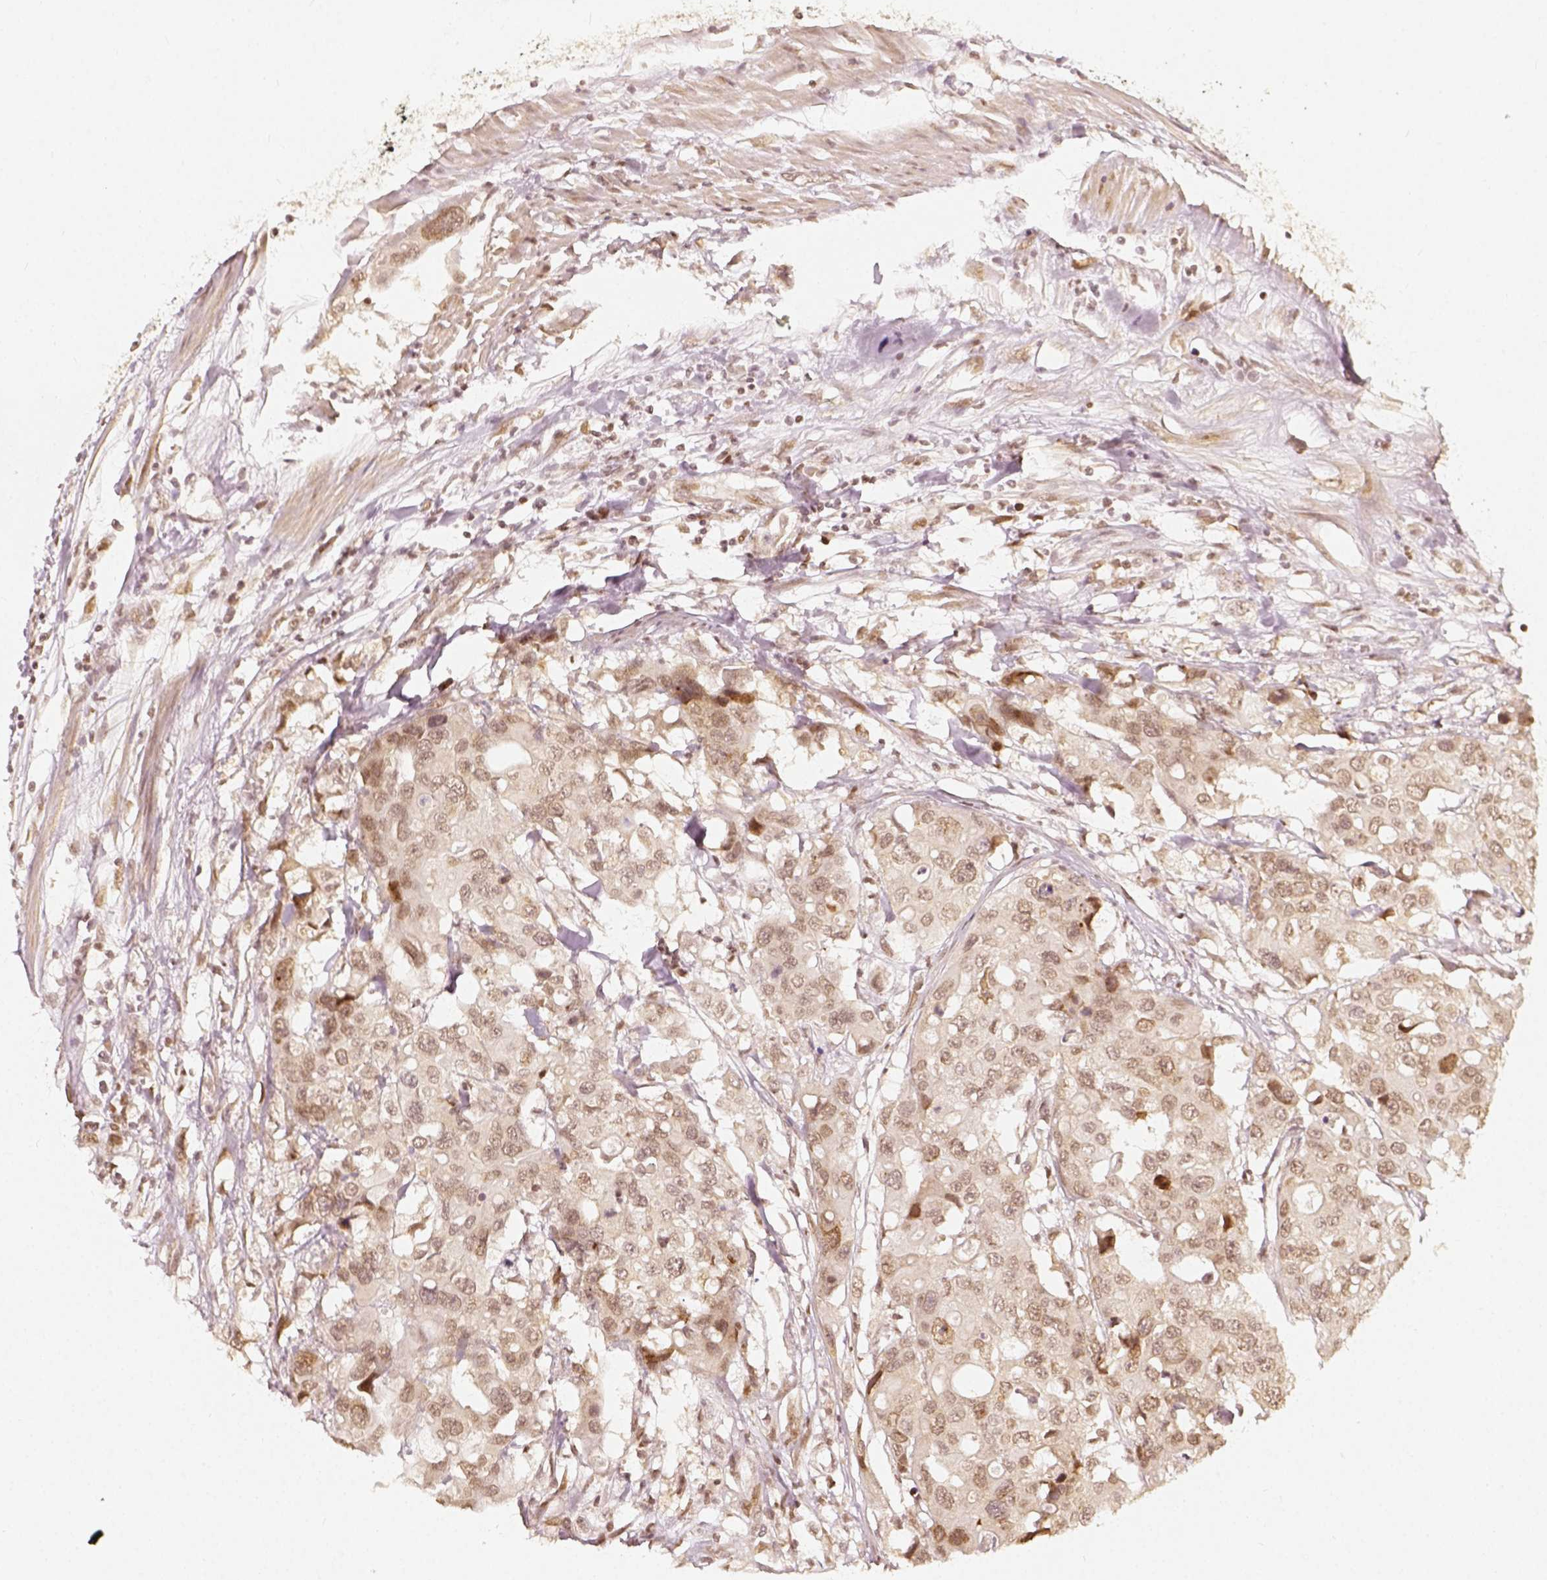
{"staining": {"intensity": "moderate", "quantity": "<25%", "location": "nuclear"}, "tissue": "colorectal cancer", "cell_type": "Tumor cells", "image_type": "cancer", "snomed": [{"axis": "morphology", "description": "Adenocarcinoma, NOS"}, {"axis": "topography", "description": "Colon"}], "caption": "Human adenocarcinoma (colorectal) stained with a brown dye demonstrates moderate nuclear positive expression in about <25% of tumor cells.", "gene": "ZMAT3", "patient": {"sex": "male", "age": 77}}